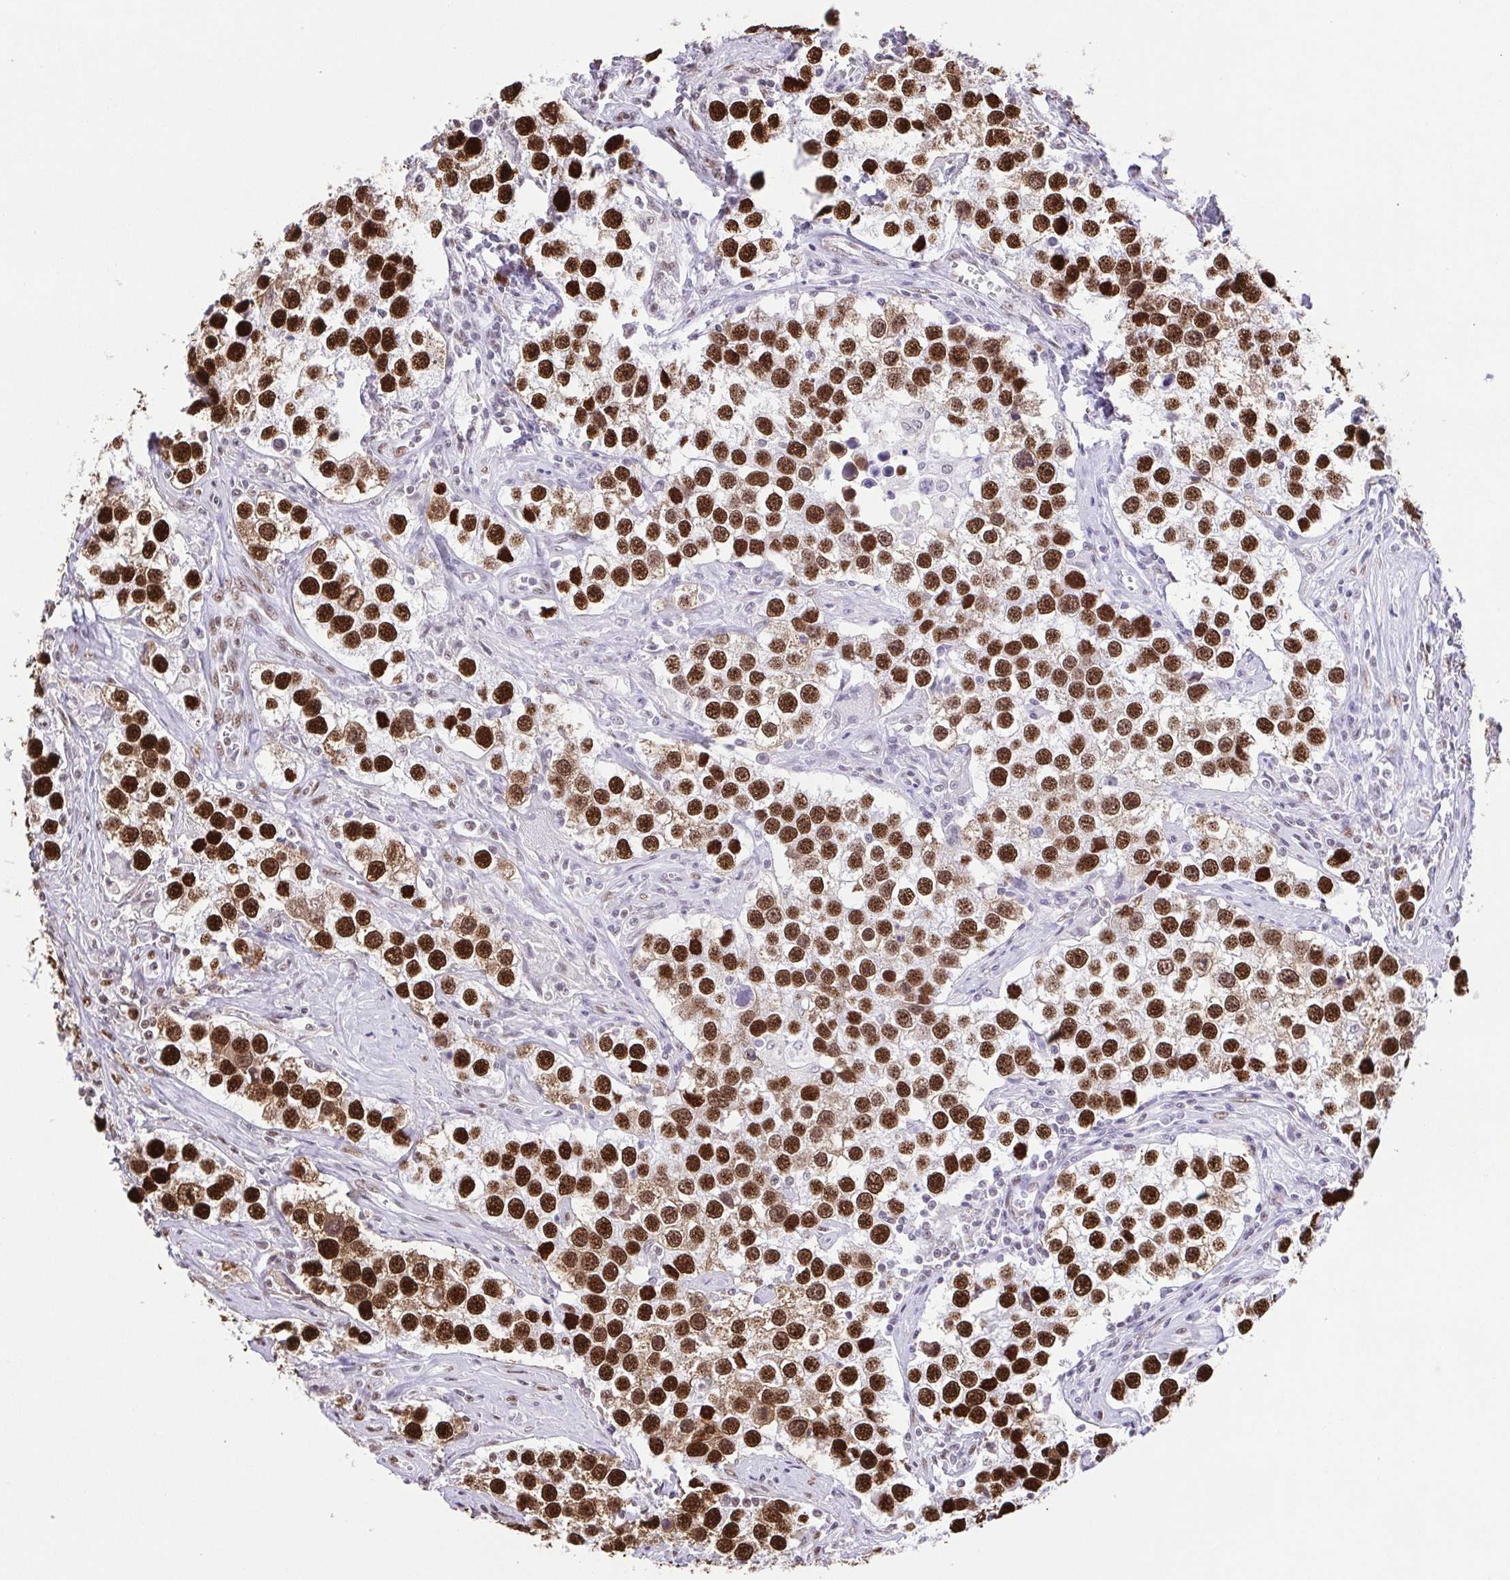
{"staining": {"intensity": "strong", "quantity": ">75%", "location": "nuclear"}, "tissue": "testis cancer", "cell_type": "Tumor cells", "image_type": "cancer", "snomed": [{"axis": "morphology", "description": "Seminoma, NOS"}, {"axis": "topography", "description": "Testis"}], "caption": "Seminoma (testis) stained for a protein (brown) exhibits strong nuclear positive staining in about >75% of tumor cells.", "gene": "TRIM28", "patient": {"sex": "male", "age": 49}}